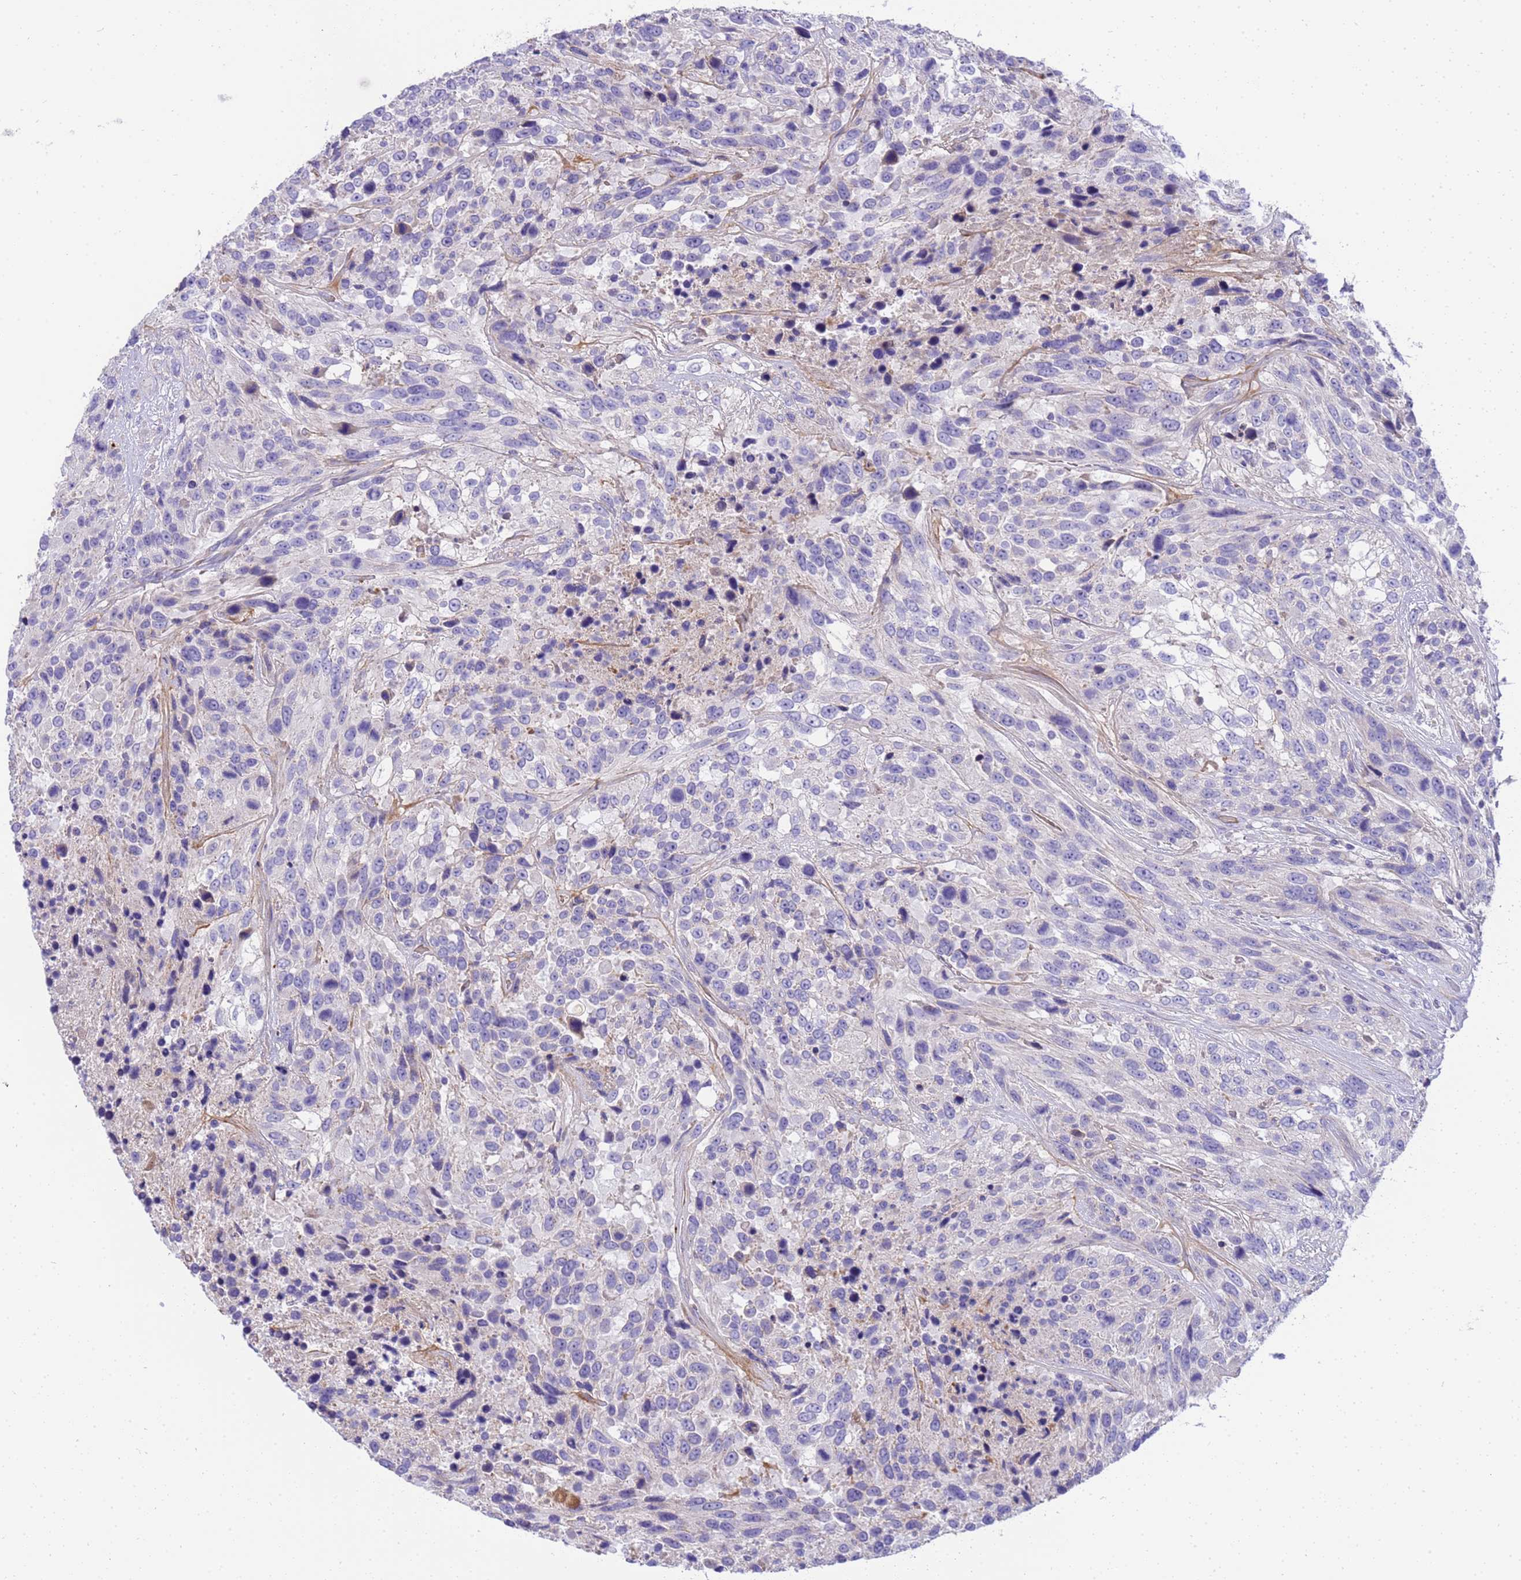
{"staining": {"intensity": "negative", "quantity": "none", "location": "none"}, "tissue": "urothelial cancer", "cell_type": "Tumor cells", "image_type": "cancer", "snomed": [{"axis": "morphology", "description": "Urothelial carcinoma, High grade"}, {"axis": "topography", "description": "Urinary bladder"}], "caption": "Immunohistochemical staining of human high-grade urothelial carcinoma exhibits no significant expression in tumor cells. The staining was performed using DAB (3,3'-diaminobenzidine) to visualize the protein expression in brown, while the nuclei were stained in blue with hematoxylin (Magnification: 20x).", "gene": "RIPPLY2", "patient": {"sex": "female", "age": 70}}